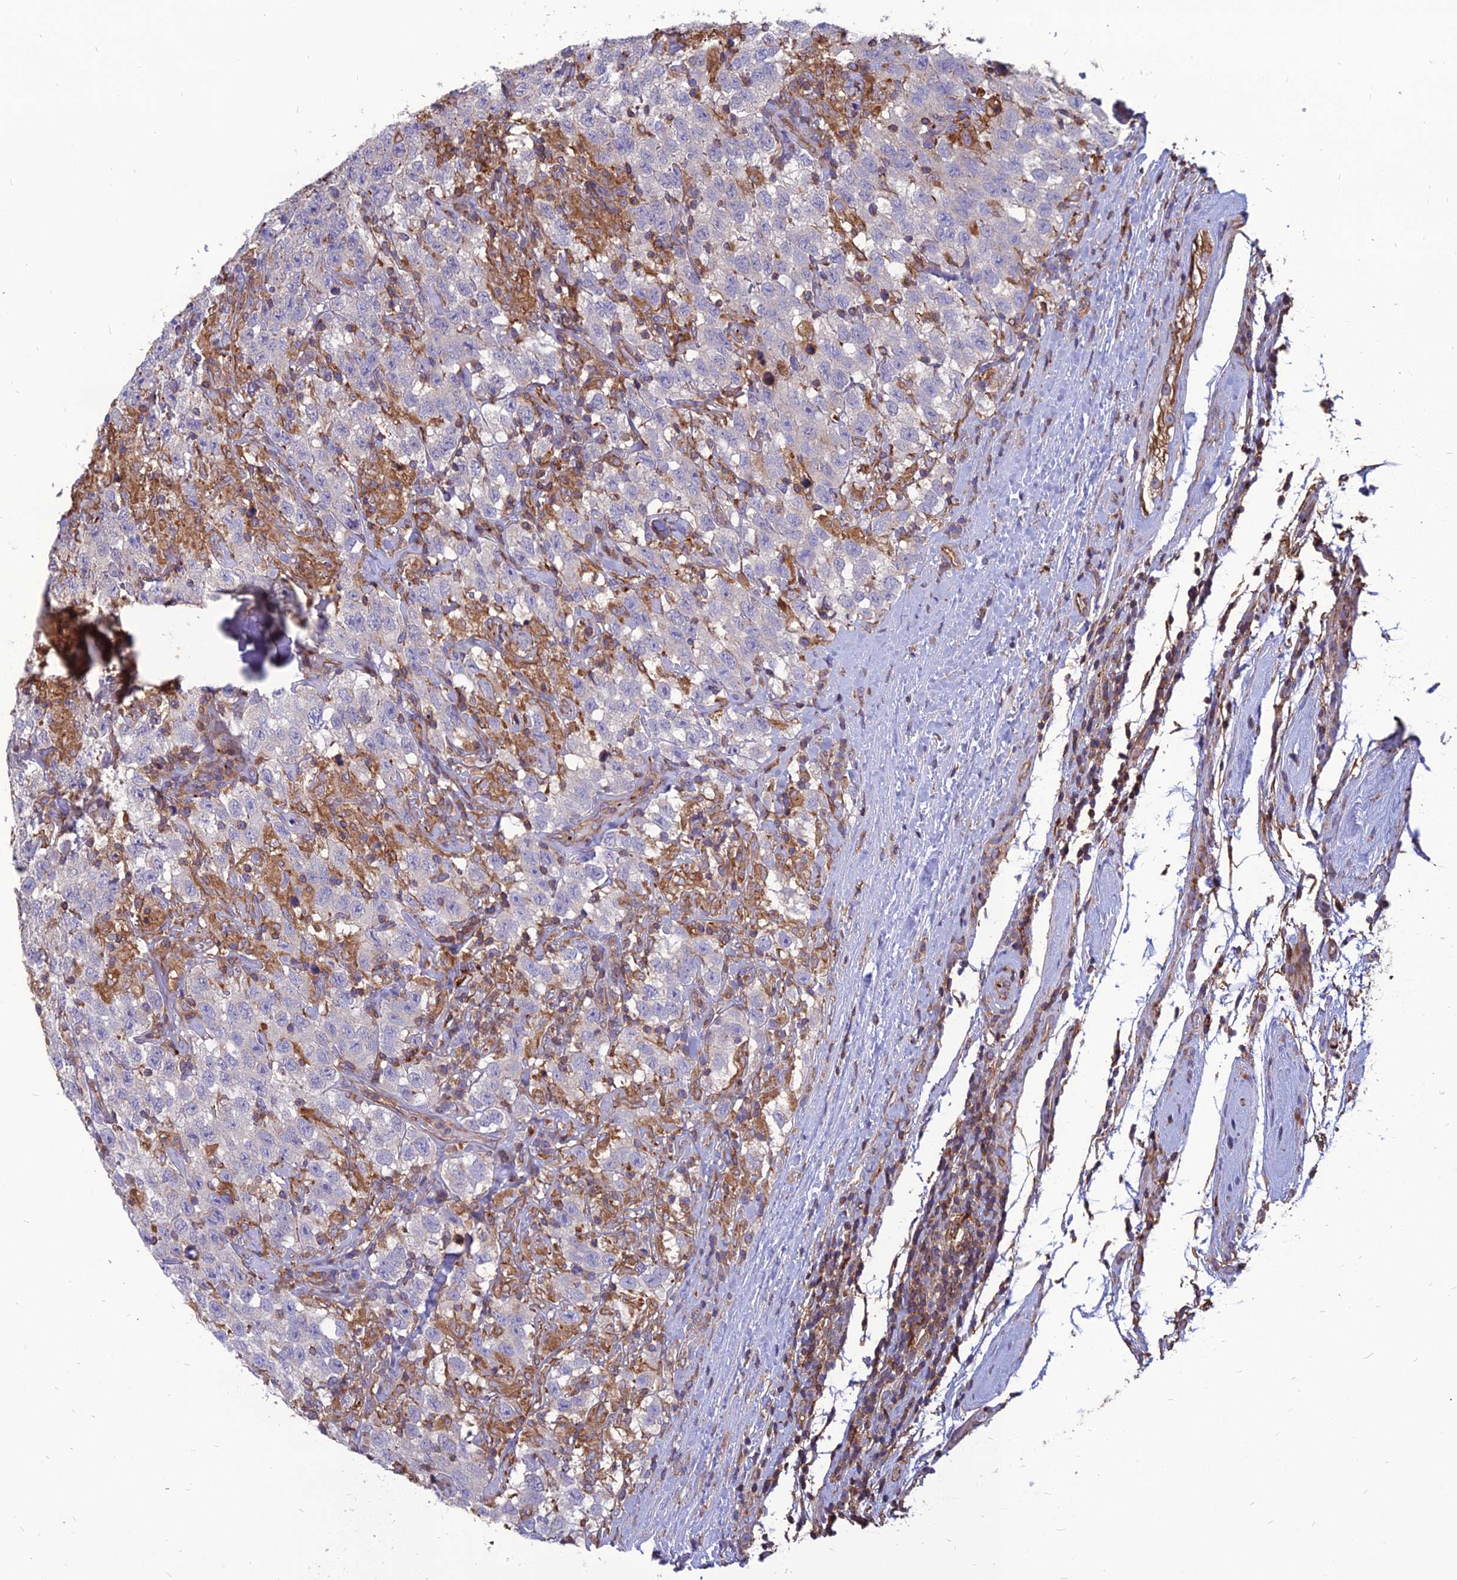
{"staining": {"intensity": "negative", "quantity": "none", "location": "none"}, "tissue": "testis cancer", "cell_type": "Tumor cells", "image_type": "cancer", "snomed": [{"axis": "morphology", "description": "Seminoma, NOS"}, {"axis": "topography", "description": "Testis"}], "caption": "Immunohistochemical staining of human seminoma (testis) demonstrates no significant positivity in tumor cells.", "gene": "PSMD11", "patient": {"sex": "male", "age": 41}}